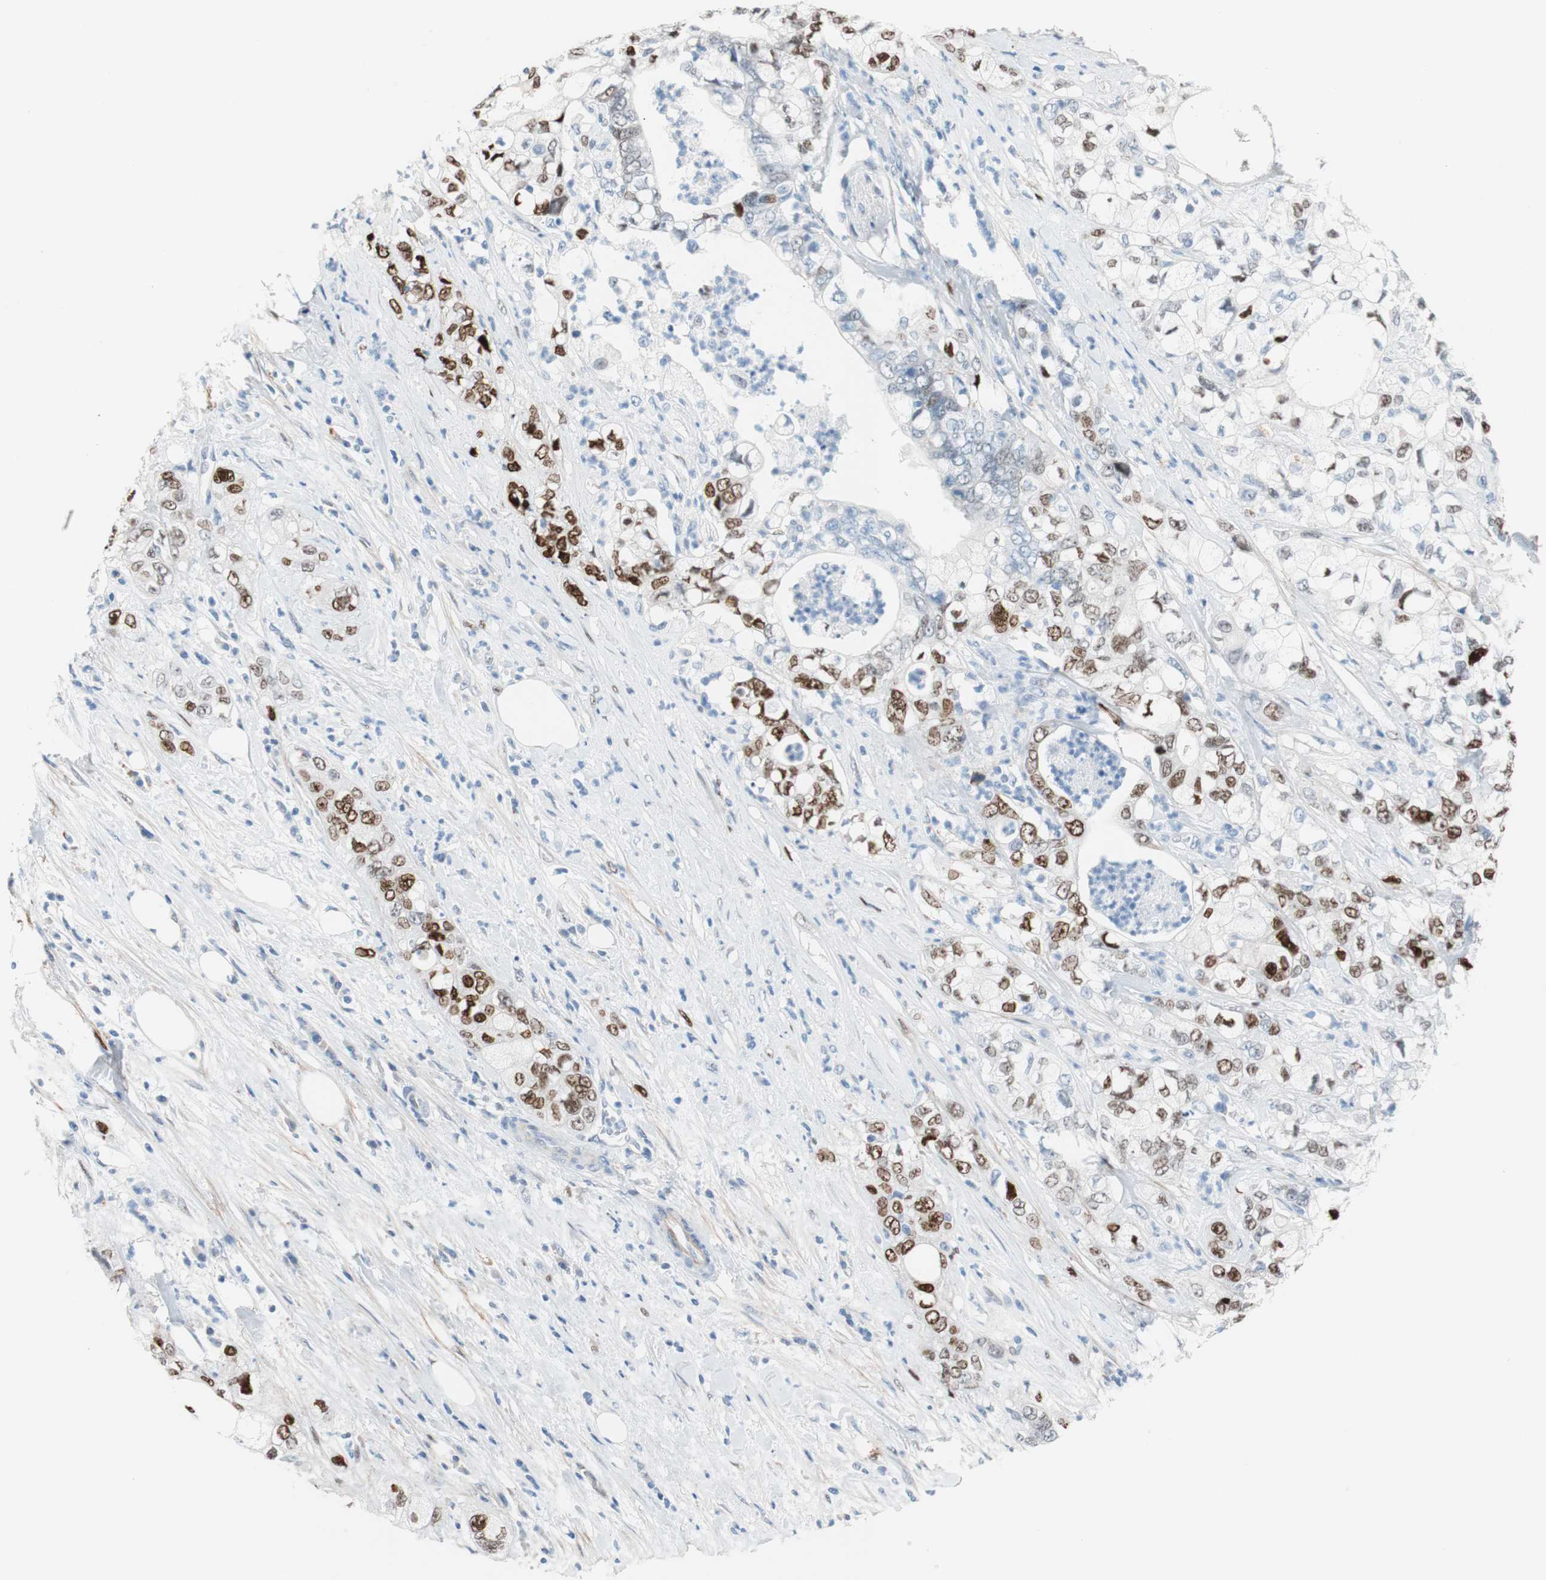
{"staining": {"intensity": "moderate", "quantity": "25%-75%", "location": "nuclear"}, "tissue": "pancreatic cancer", "cell_type": "Tumor cells", "image_type": "cancer", "snomed": [{"axis": "morphology", "description": "Adenocarcinoma, NOS"}, {"axis": "topography", "description": "Pancreas"}], "caption": "The micrograph demonstrates staining of pancreatic adenocarcinoma, revealing moderate nuclear protein staining (brown color) within tumor cells. (IHC, brightfield microscopy, high magnification).", "gene": "FOSL1", "patient": {"sex": "male", "age": 70}}